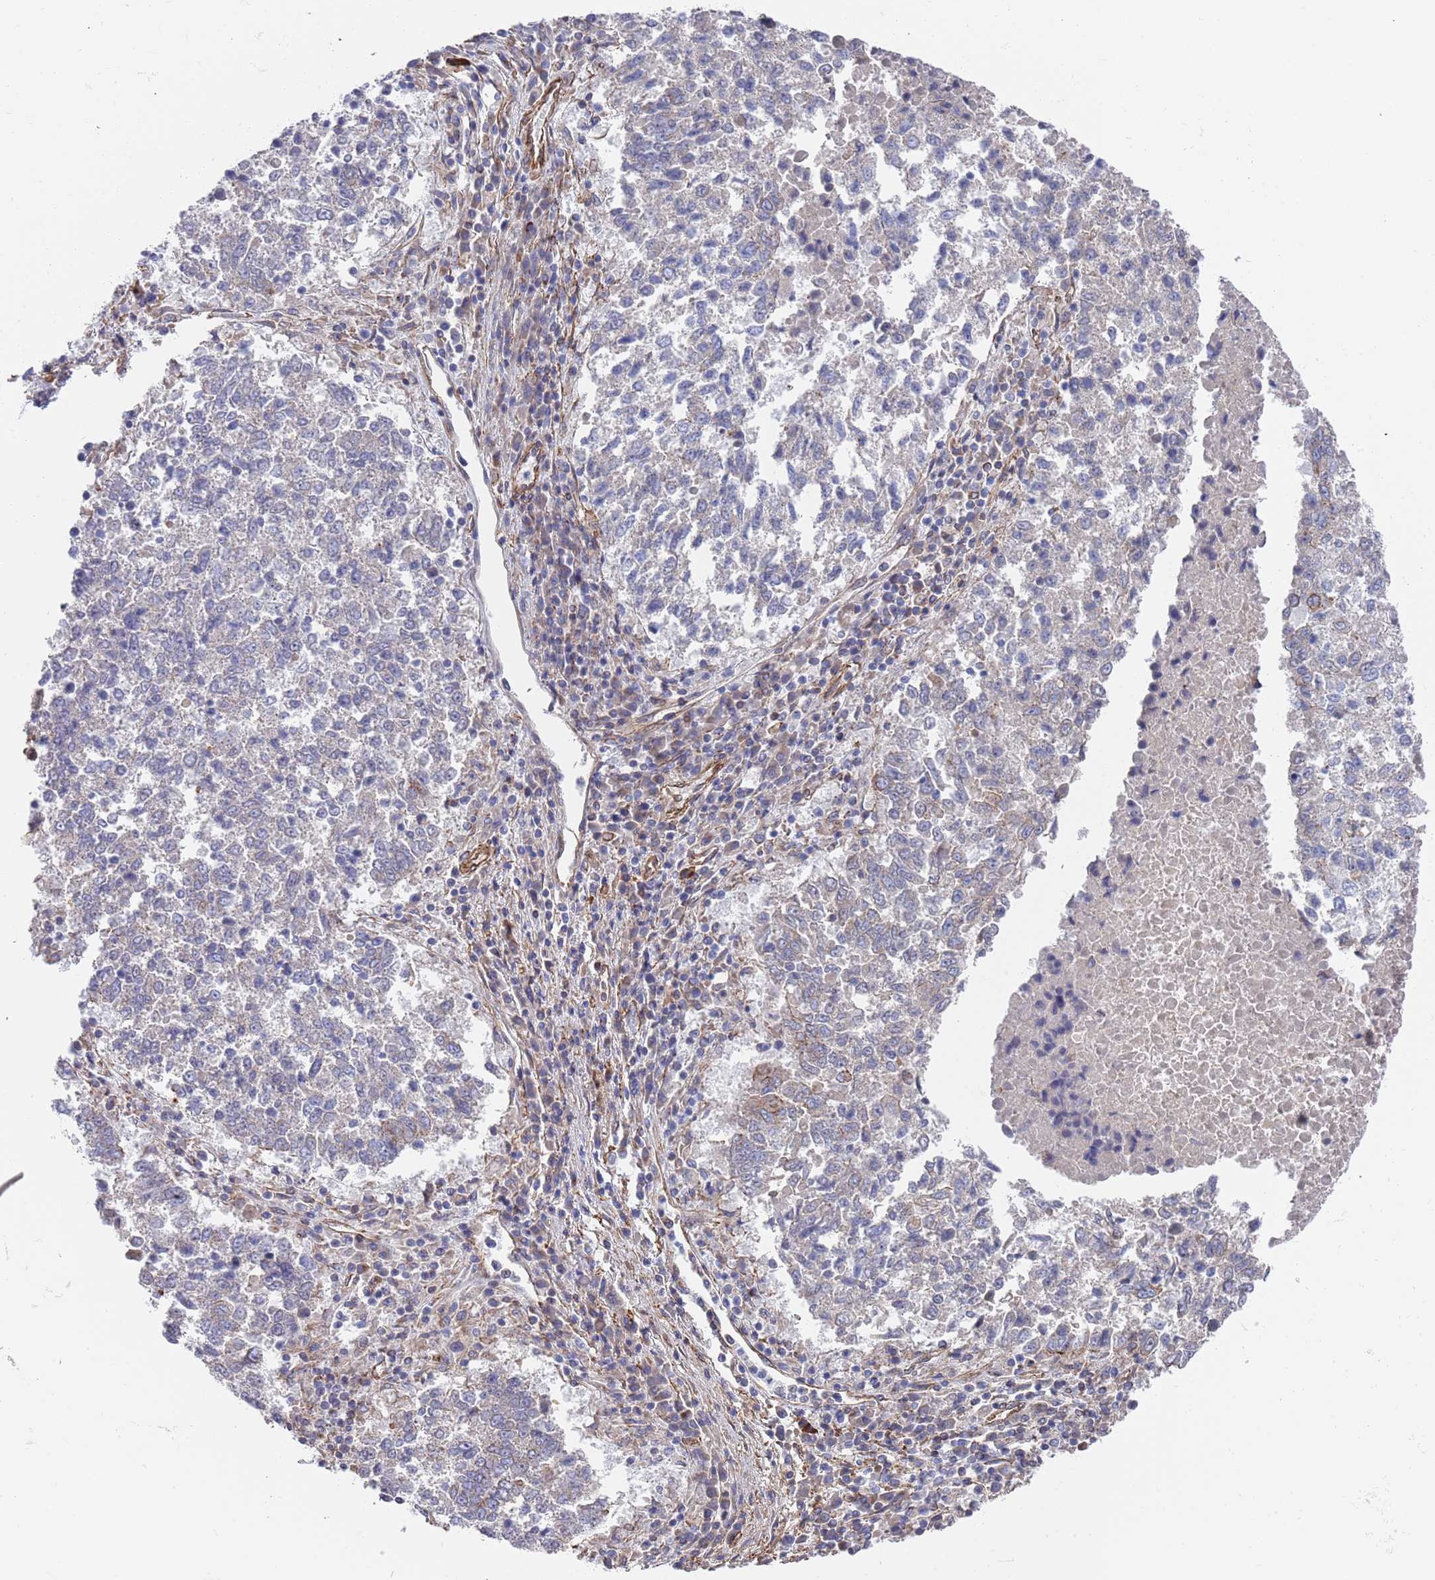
{"staining": {"intensity": "negative", "quantity": "none", "location": "none"}, "tissue": "lung cancer", "cell_type": "Tumor cells", "image_type": "cancer", "snomed": [{"axis": "morphology", "description": "Squamous cell carcinoma, NOS"}, {"axis": "topography", "description": "Lung"}], "caption": "Squamous cell carcinoma (lung) stained for a protein using immunohistochemistry (IHC) shows no expression tumor cells.", "gene": "JAKMIP2", "patient": {"sex": "male", "age": 73}}